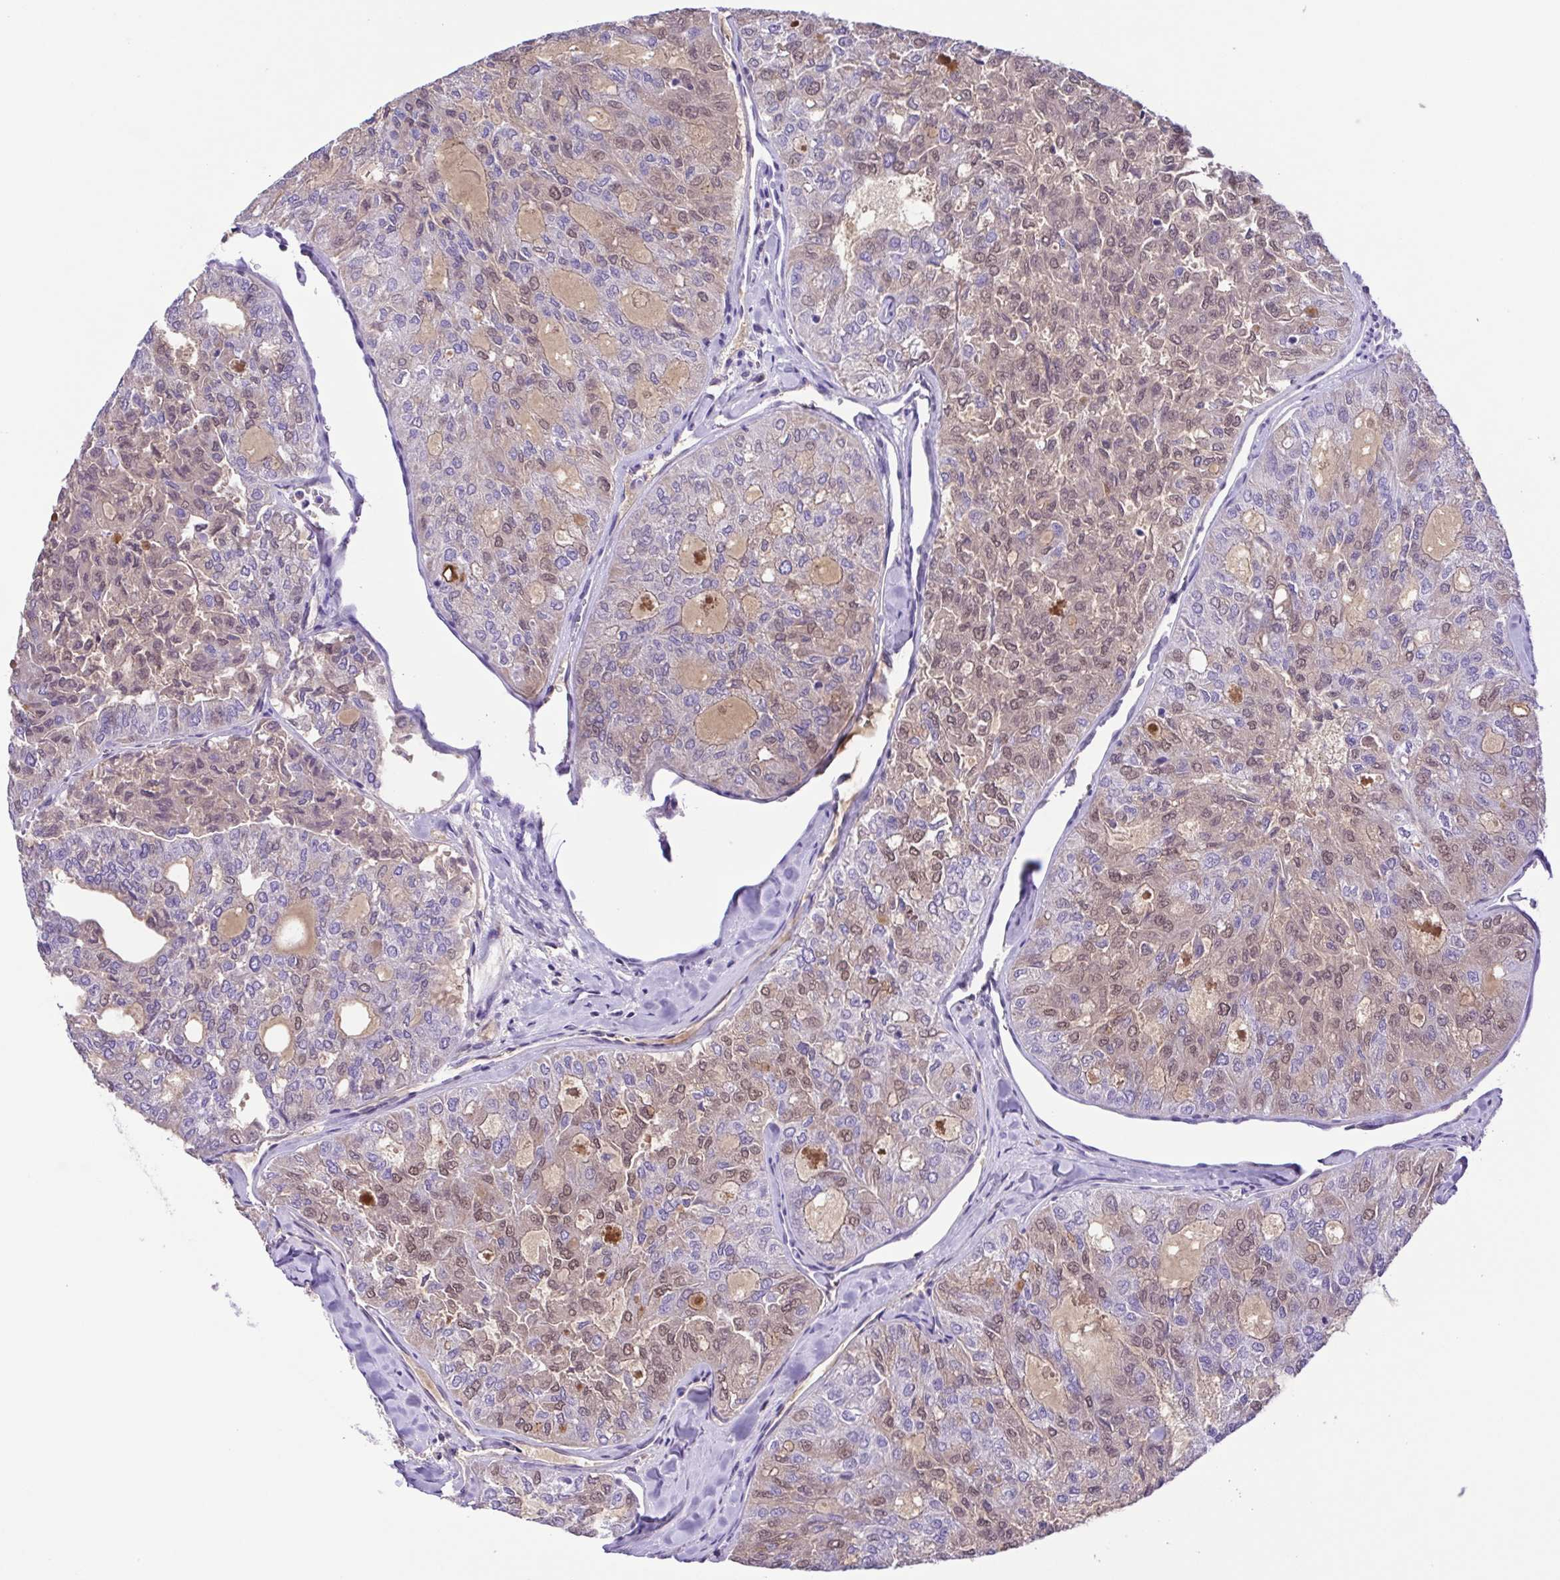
{"staining": {"intensity": "weak", "quantity": "25%-75%", "location": "cytoplasmic/membranous,nuclear"}, "tissue": "thyroid cancer", "cell_type": "Tumor cells", "image_type": "cancer", "snomed": [{"axis": "morphology", "description": "Follicular adenoma carcinoma, NOS"}, {"axis": "topography", "description": "Thyroid gland"}], "caption": "An immunohistochemistry histopathology image of tumor tissue is shown. Protein staining in brown highlights weak cytoplasmic/membranous and nuclear positivity in thyroid cancer (follicular adenoma carcinoma) within tumor cells.", "gene": "IGFL1", "patient": {"sex": "male", "age": 75}}